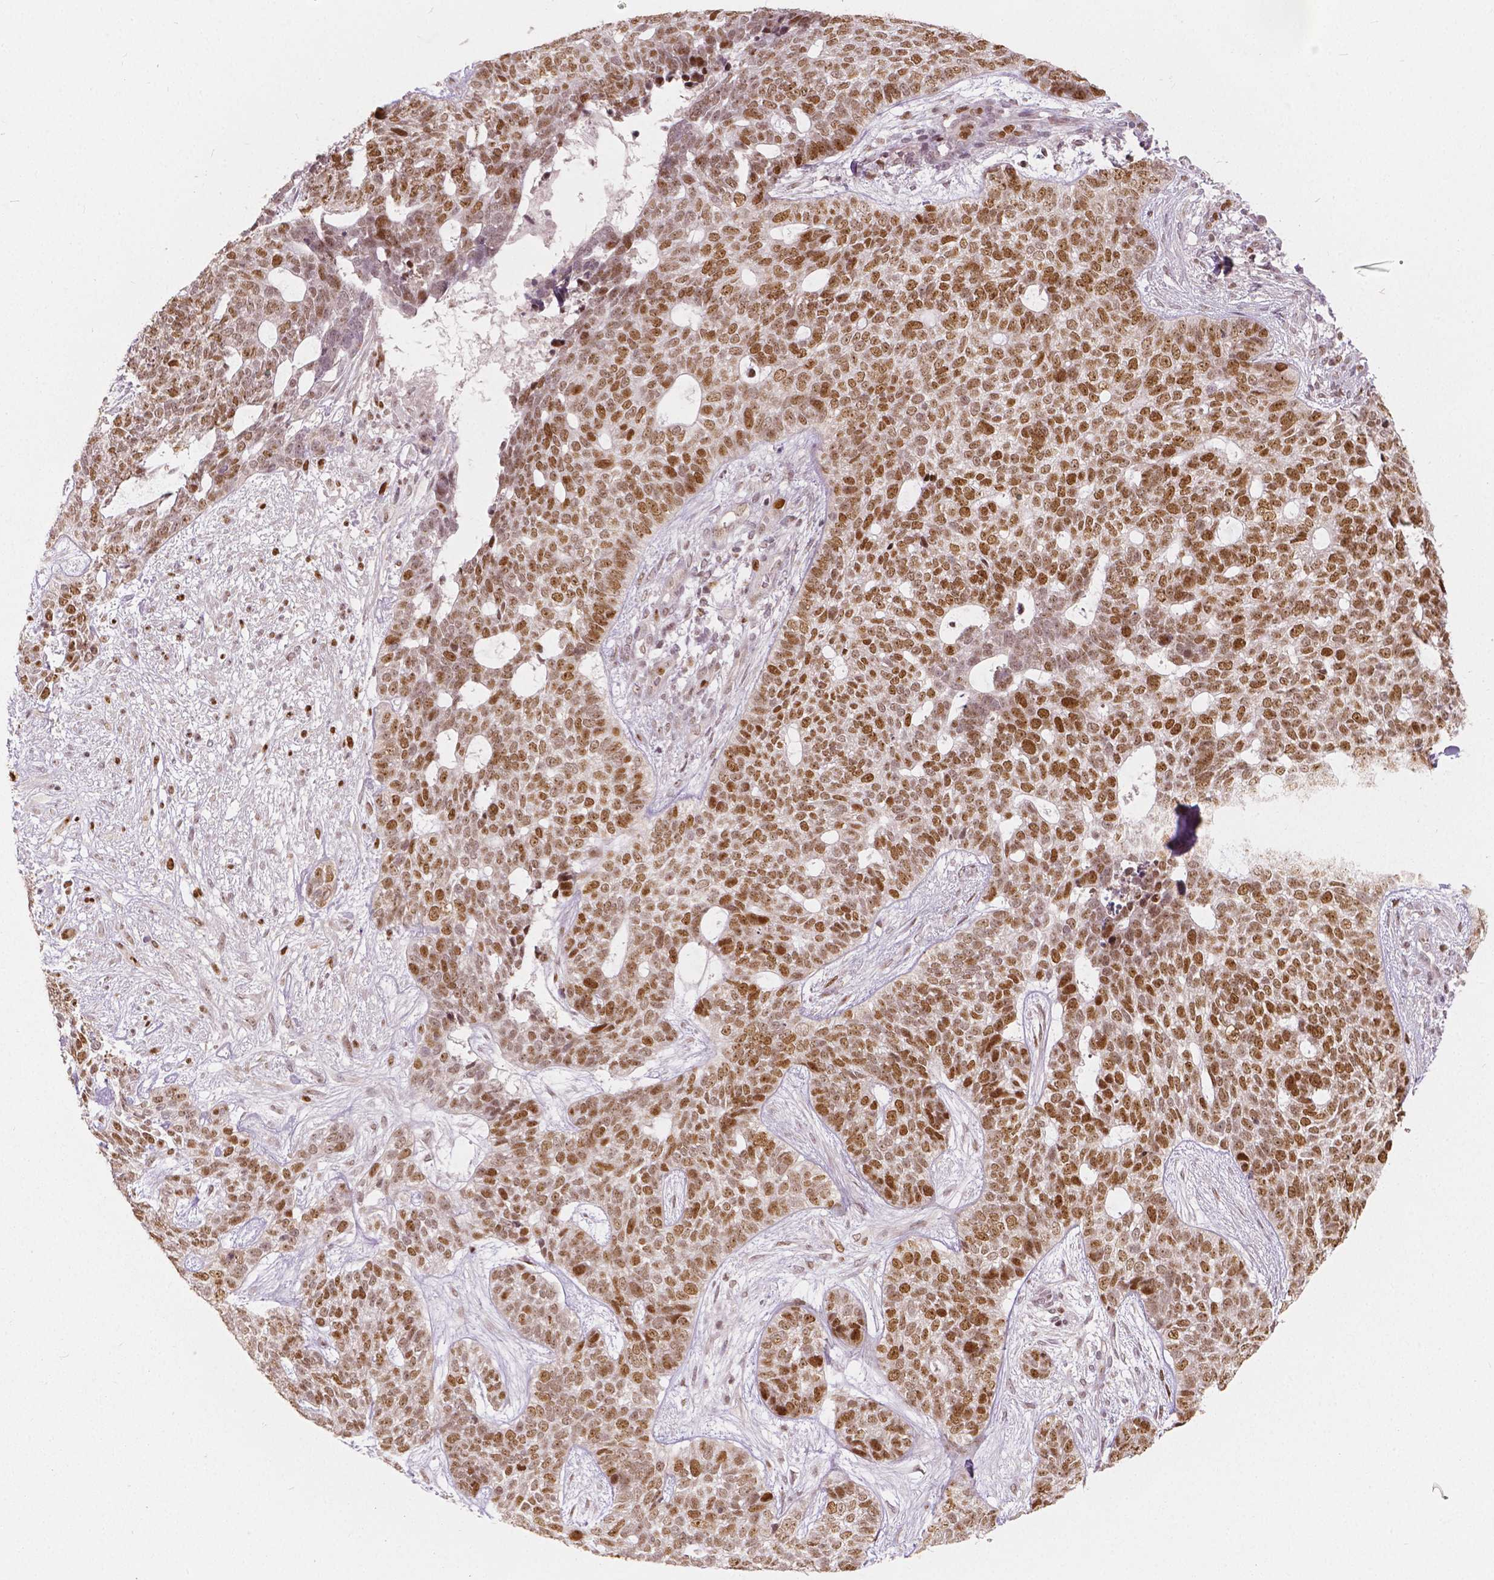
{"staining": {"intensity": "moderate", "quantity": ">75%", "location": "nuclear"}, "tissue": "skin cancer", "cell_type": "Tumor cells", "image_type": "cancer", "snomed": [{"axis": "morphology", "description": "Basal cell carcinoma"}, {"axis": "topography", "description": "Skin"}], "caption": "Moderate nuclear staining for a protein is appreciated in approximately >75% of tumor cells of skin cancer using IHC.", "gene": "NSD2", "patient": {"sex": "female", "age": 69}}